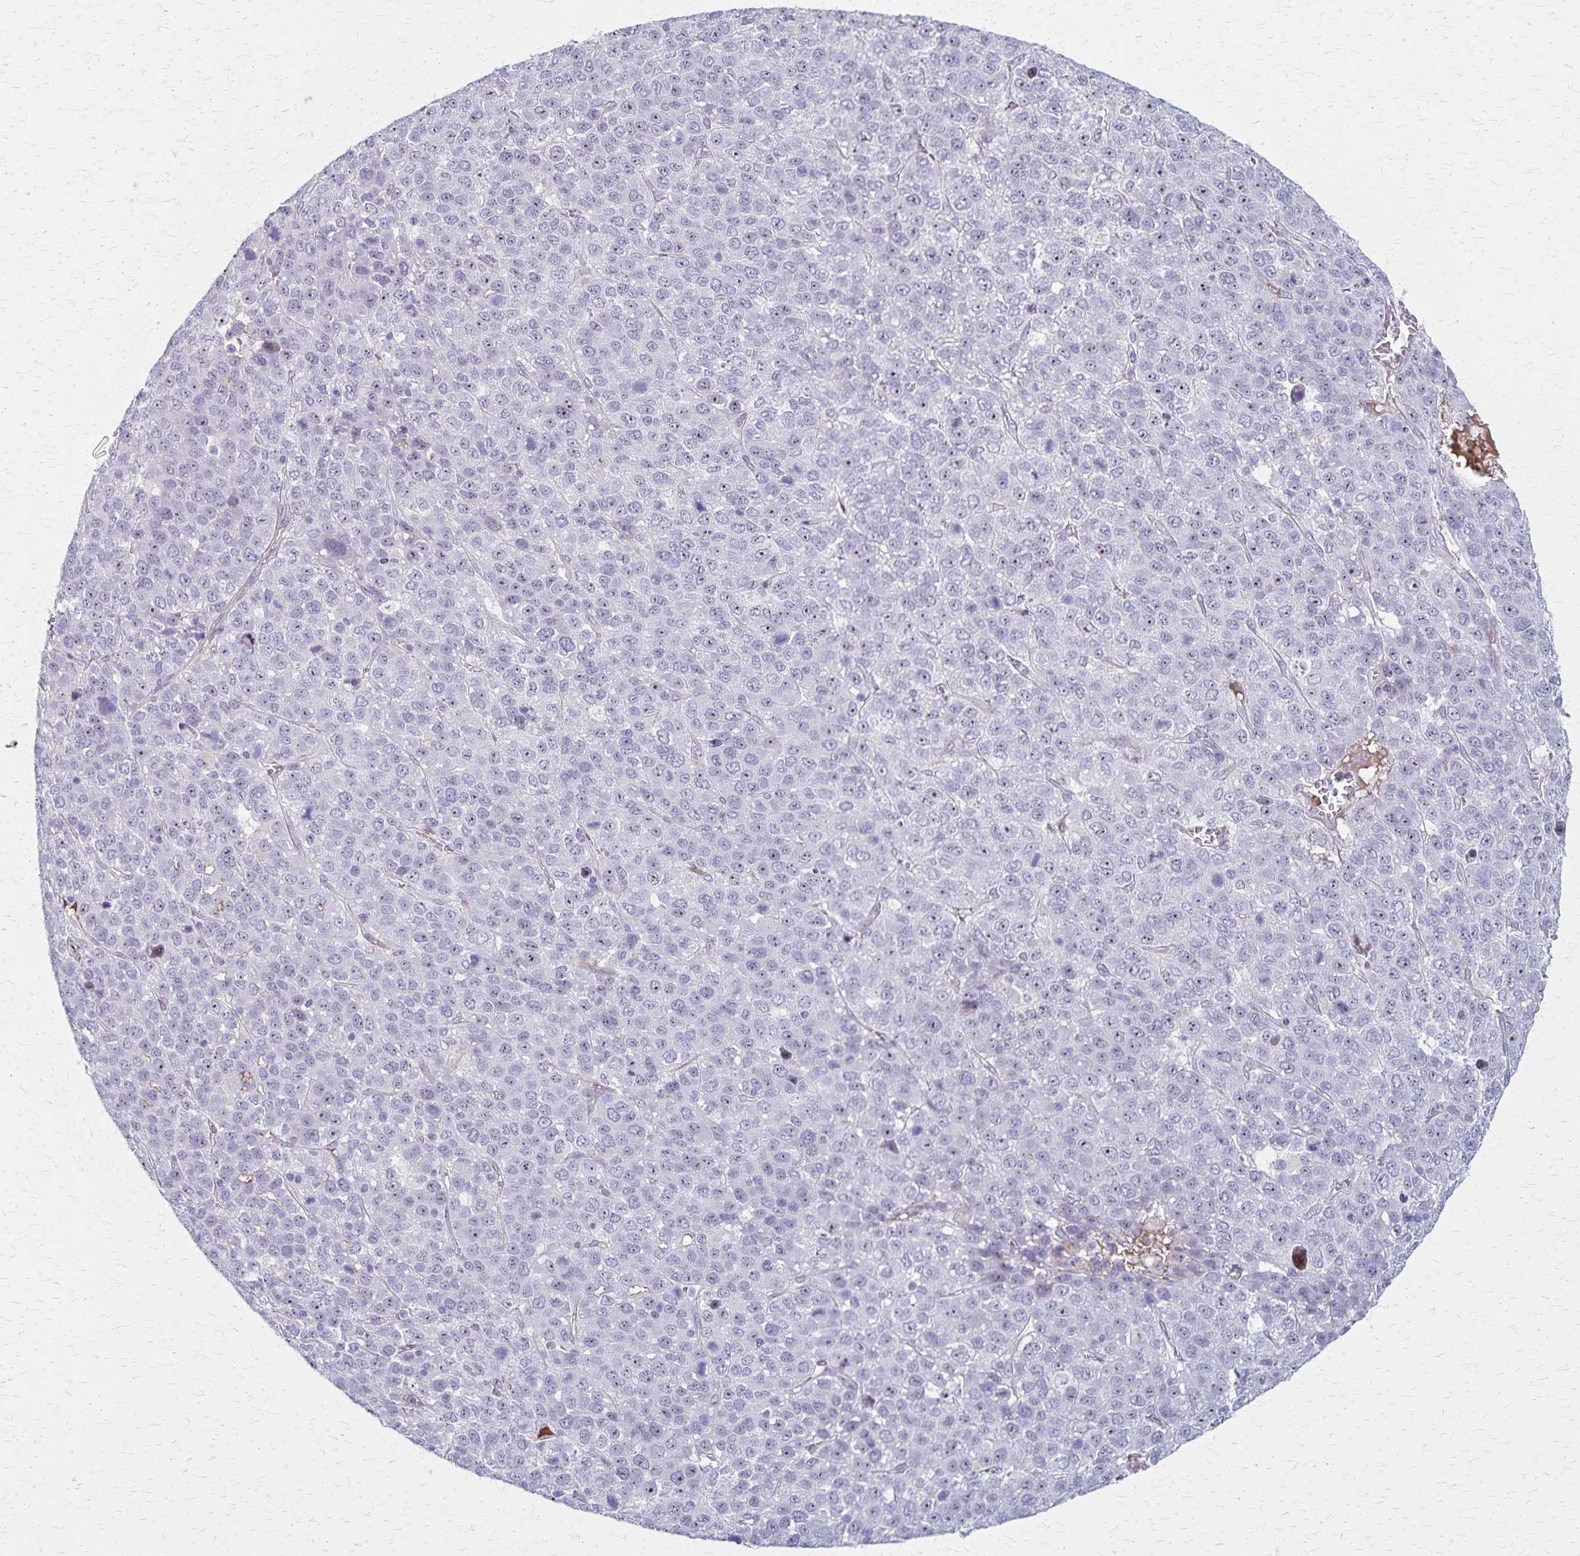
{"staining": {"intensity": "weak", "quantity": "25%-75%", "location": "nuclear"}, "tissue": "liver cancer", "cell_type": "Tumor cells", "image_type": "cancer", "snomed": [{"axis": "morphology", "description": "Carcinoma, Hepatocellular, NOS"}, {"axis": "topography", "description": "Liver"}], "caption": "Hepatocellular carcinoma (liver) tissue exhibits weak nuclear positivity in approximately 25%-75% of tumor cells", "gene": "DLK2", "patient": {"sex": "male", "age": 69}}